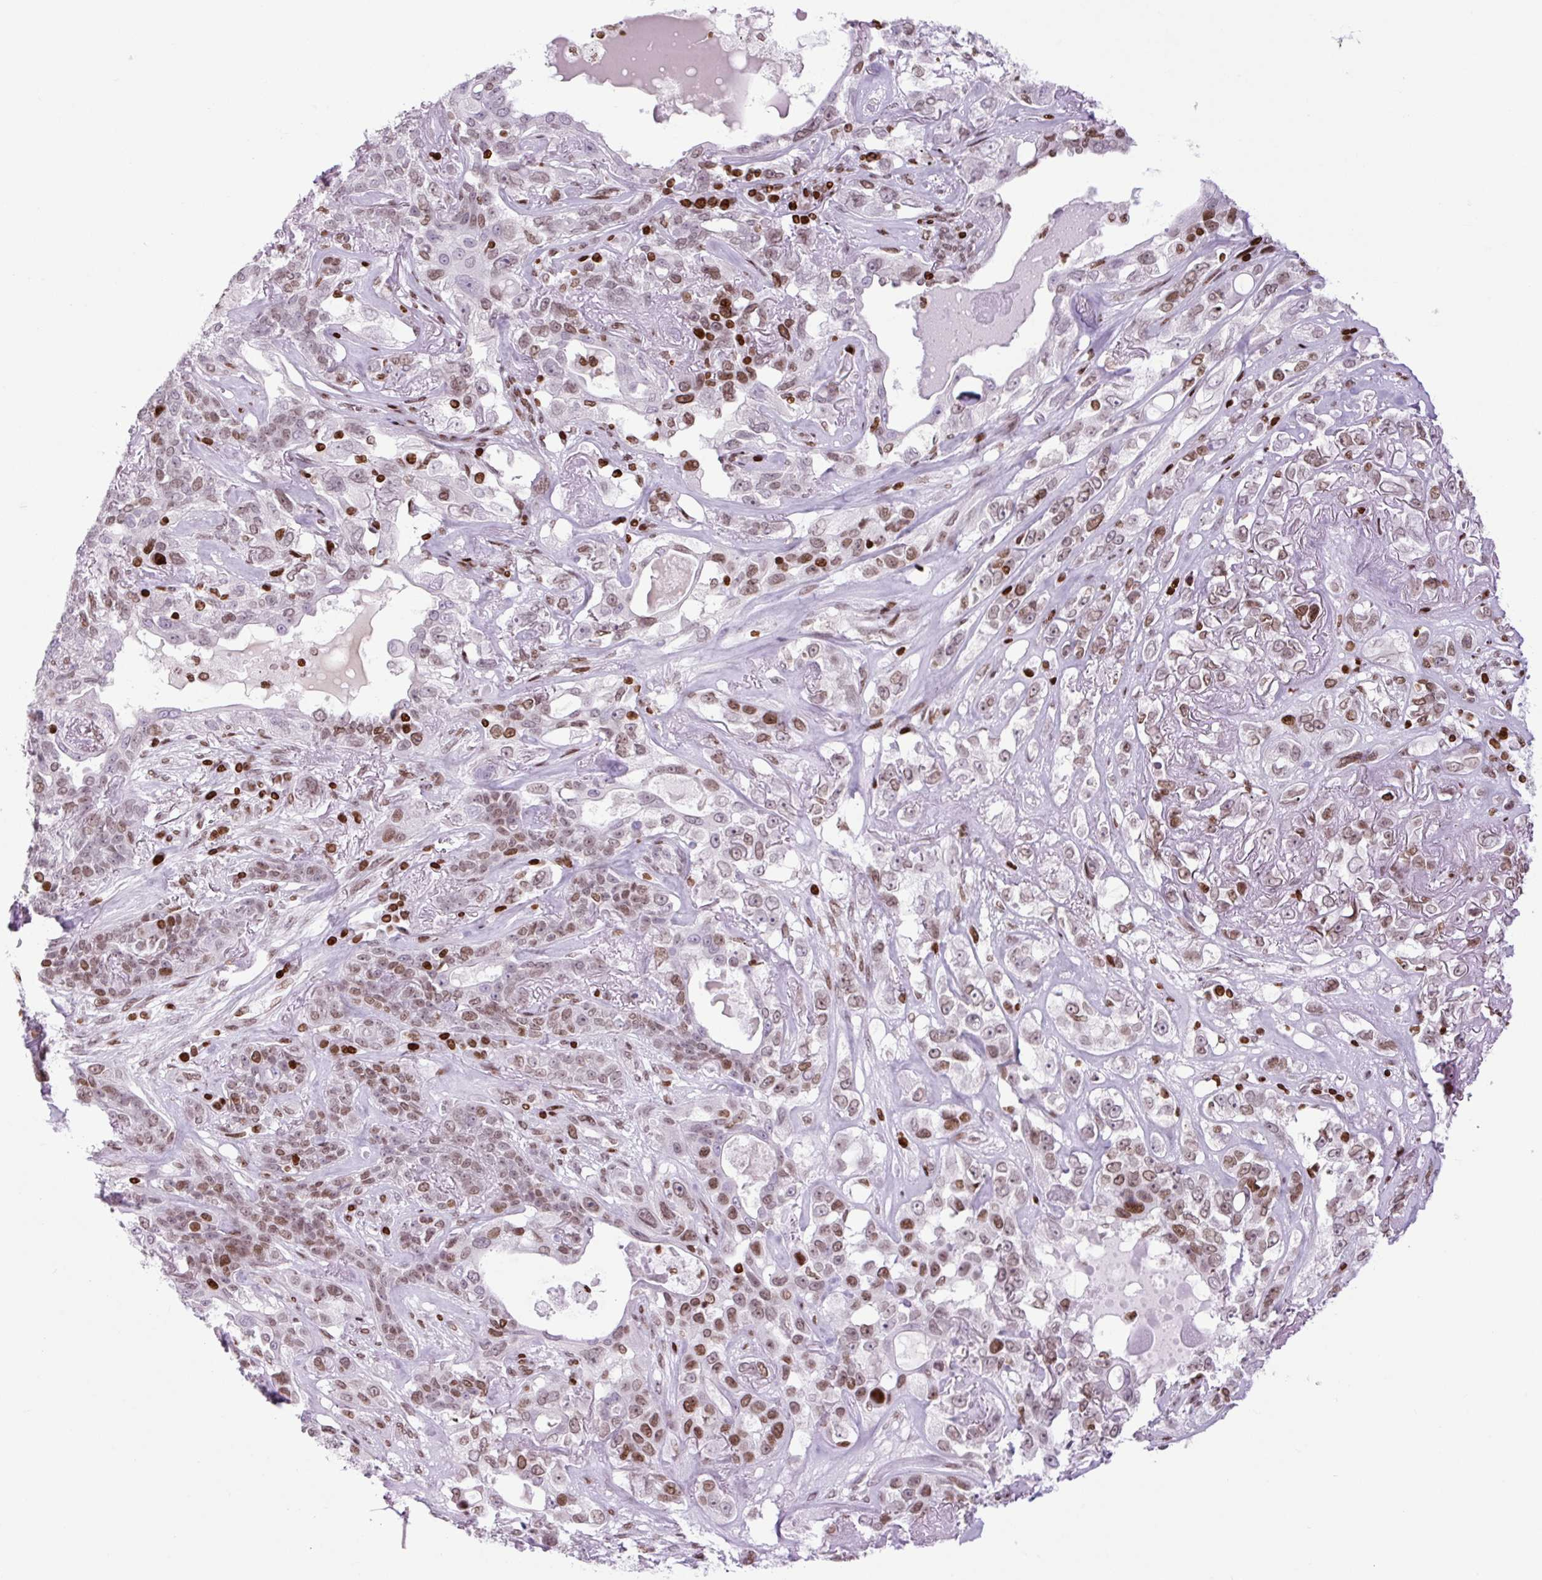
{"staining": {"intensity": "moderate", "quantity": ">75%", "location": "nuclear"}, "tissue": "lung cancer", "cell_type": "Tumor cells", "image_type": "cancer", "snomed": [{"axis": "morphology", "description": "Squamous cell carcinoma, NOS"}, {"axis": "topography", "description": "Lung"}], "caption": "Squamous cell carcinoma (lung) stained for a protein (brown) reveals moderate nuclear positive positivity in about >75% of tumor cells.", "gene": "H1-3", "patient": {"sex": "female", "age": 70}}